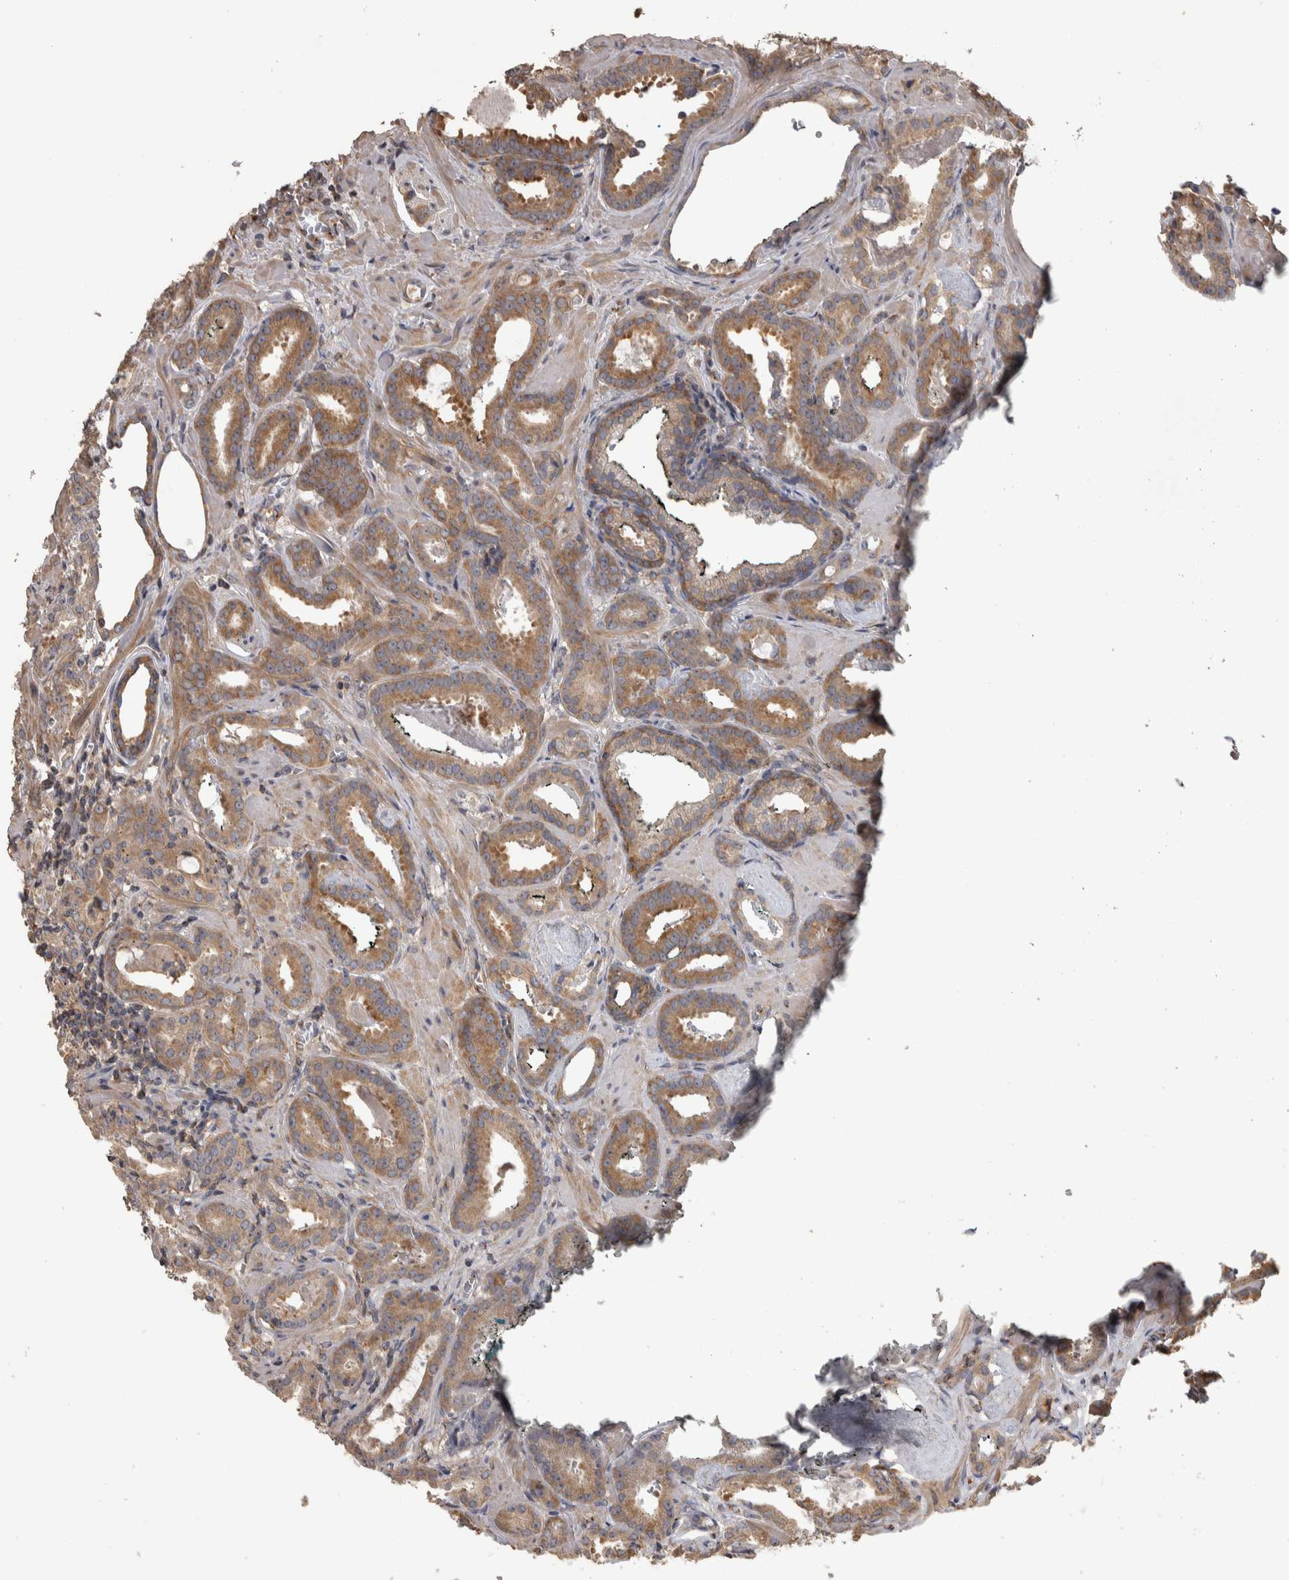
{"staining": {"intensity": "moderate", "quantity": ">75%", "location": "cytoplasmic/membranous"}, "tissue": "prostate cancer", "cell_type": "Tumor cells", "image_type": "cancer", "snomed": [{"axis": "morphology", "description": "Adenocarcinoma, Low grade"}, {"axis": "topography", "description": "Prostate"}], "caption": "Prostate adenocarcinoma (low-grade) stained with DAB immunohistochemistry demonstrates medium levels of moderate cytoplasmic/membranous positivity in about >75% of tumor cells.", "gene": "IFRD1", "patient": {"sex": "male", "age": 53}}